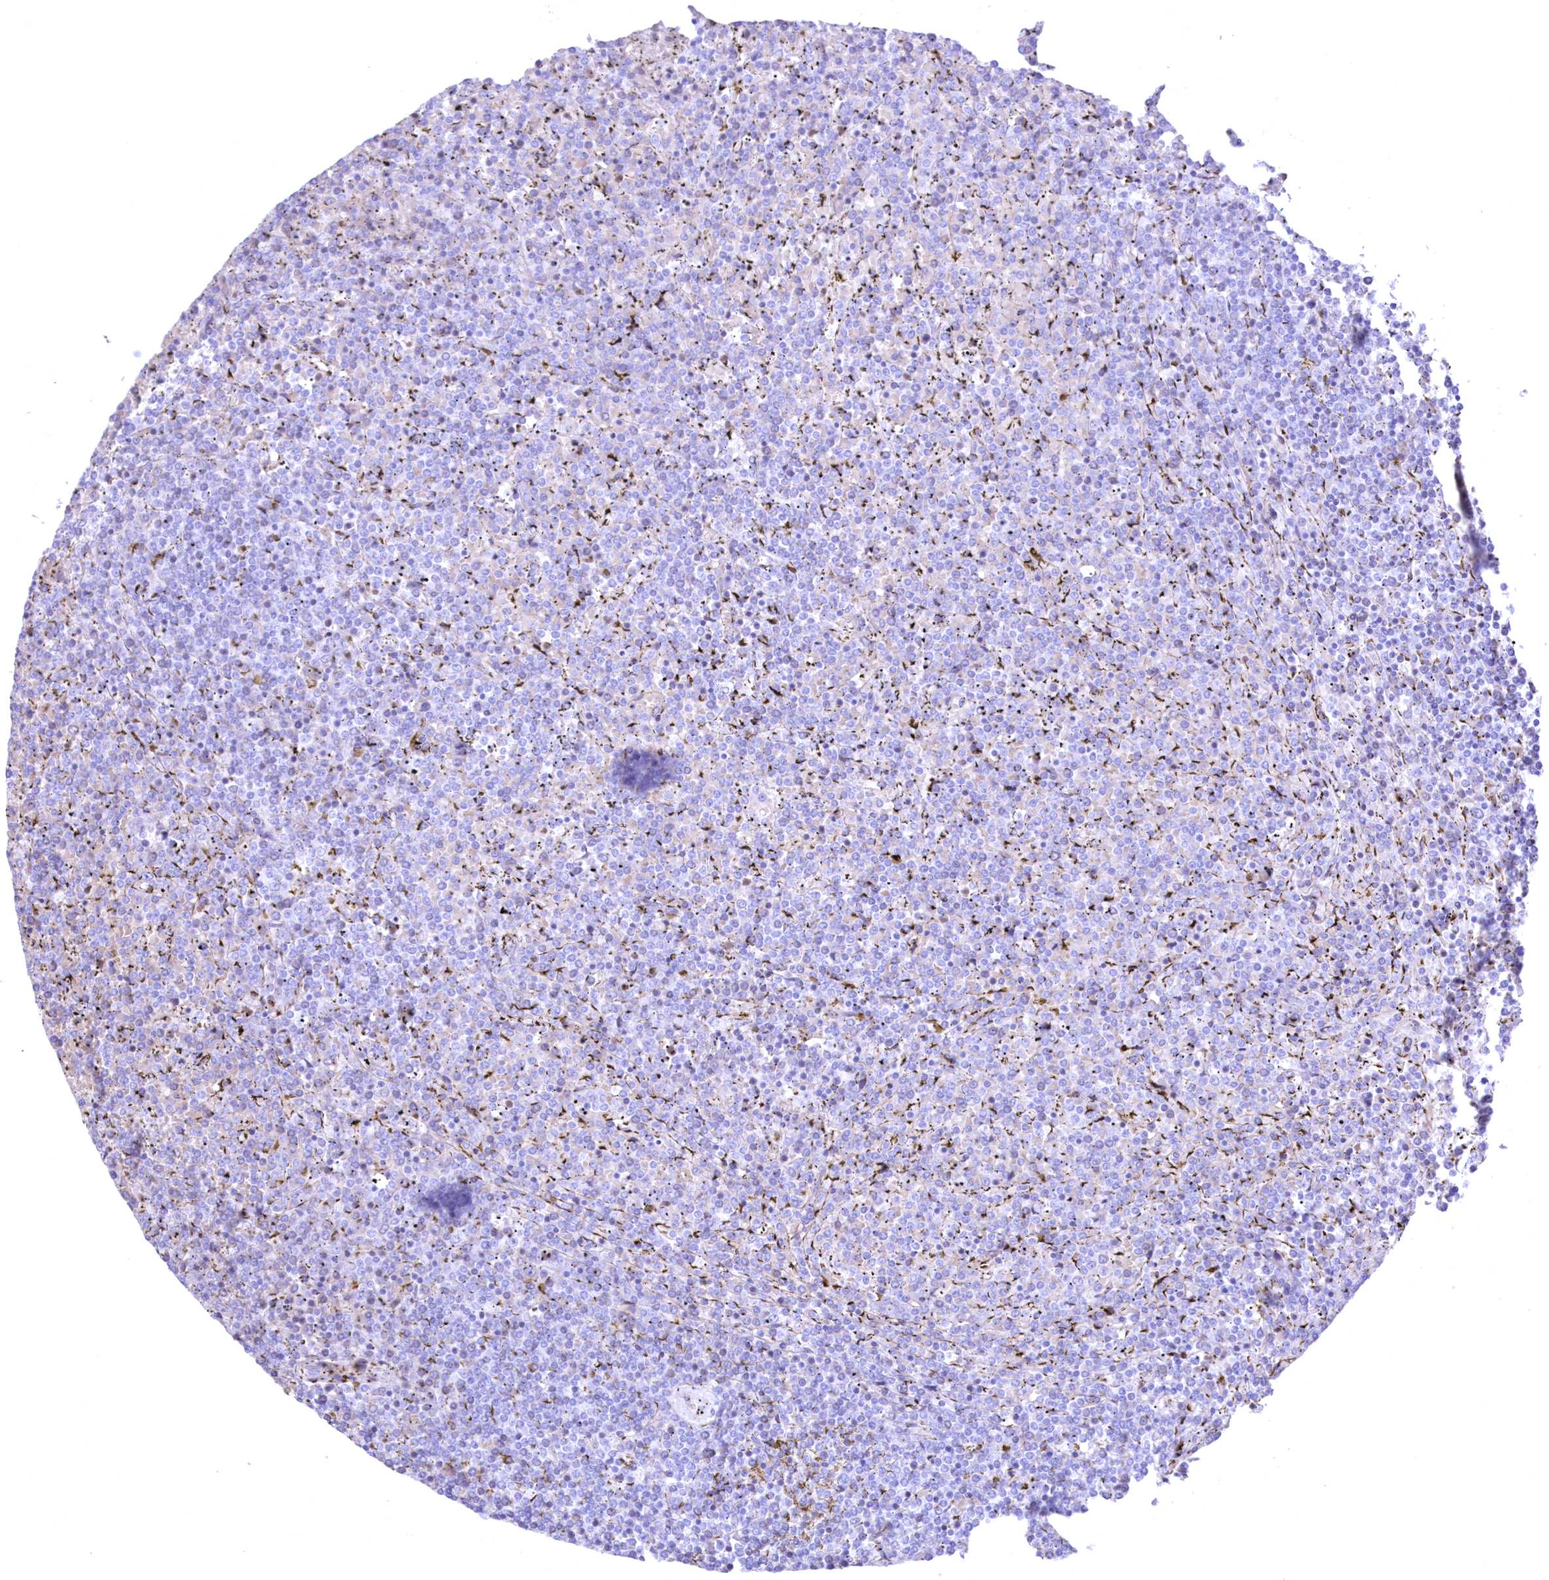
{"staining": {"intensity": "negative", "quantity": "none", "location": "none"}, "tissue": "lymphoma", "cell_type": "Tumor cells", "image_type": "cancer", "snomed": [{"axis": "morphology", "description": "Malignant lymphoma, non-Hodgkin's type, Low grade"}, {"axis": "topography", "description": "Spleen"}], "caption": "This histopathology image is of lymphoma stained with IHC to label a protein in brown with the nuclei are counter-stained blue. There is no positivity in tumor cells.", "gene": "WDR74", "patient": {"sex": "female", "age": 19}}